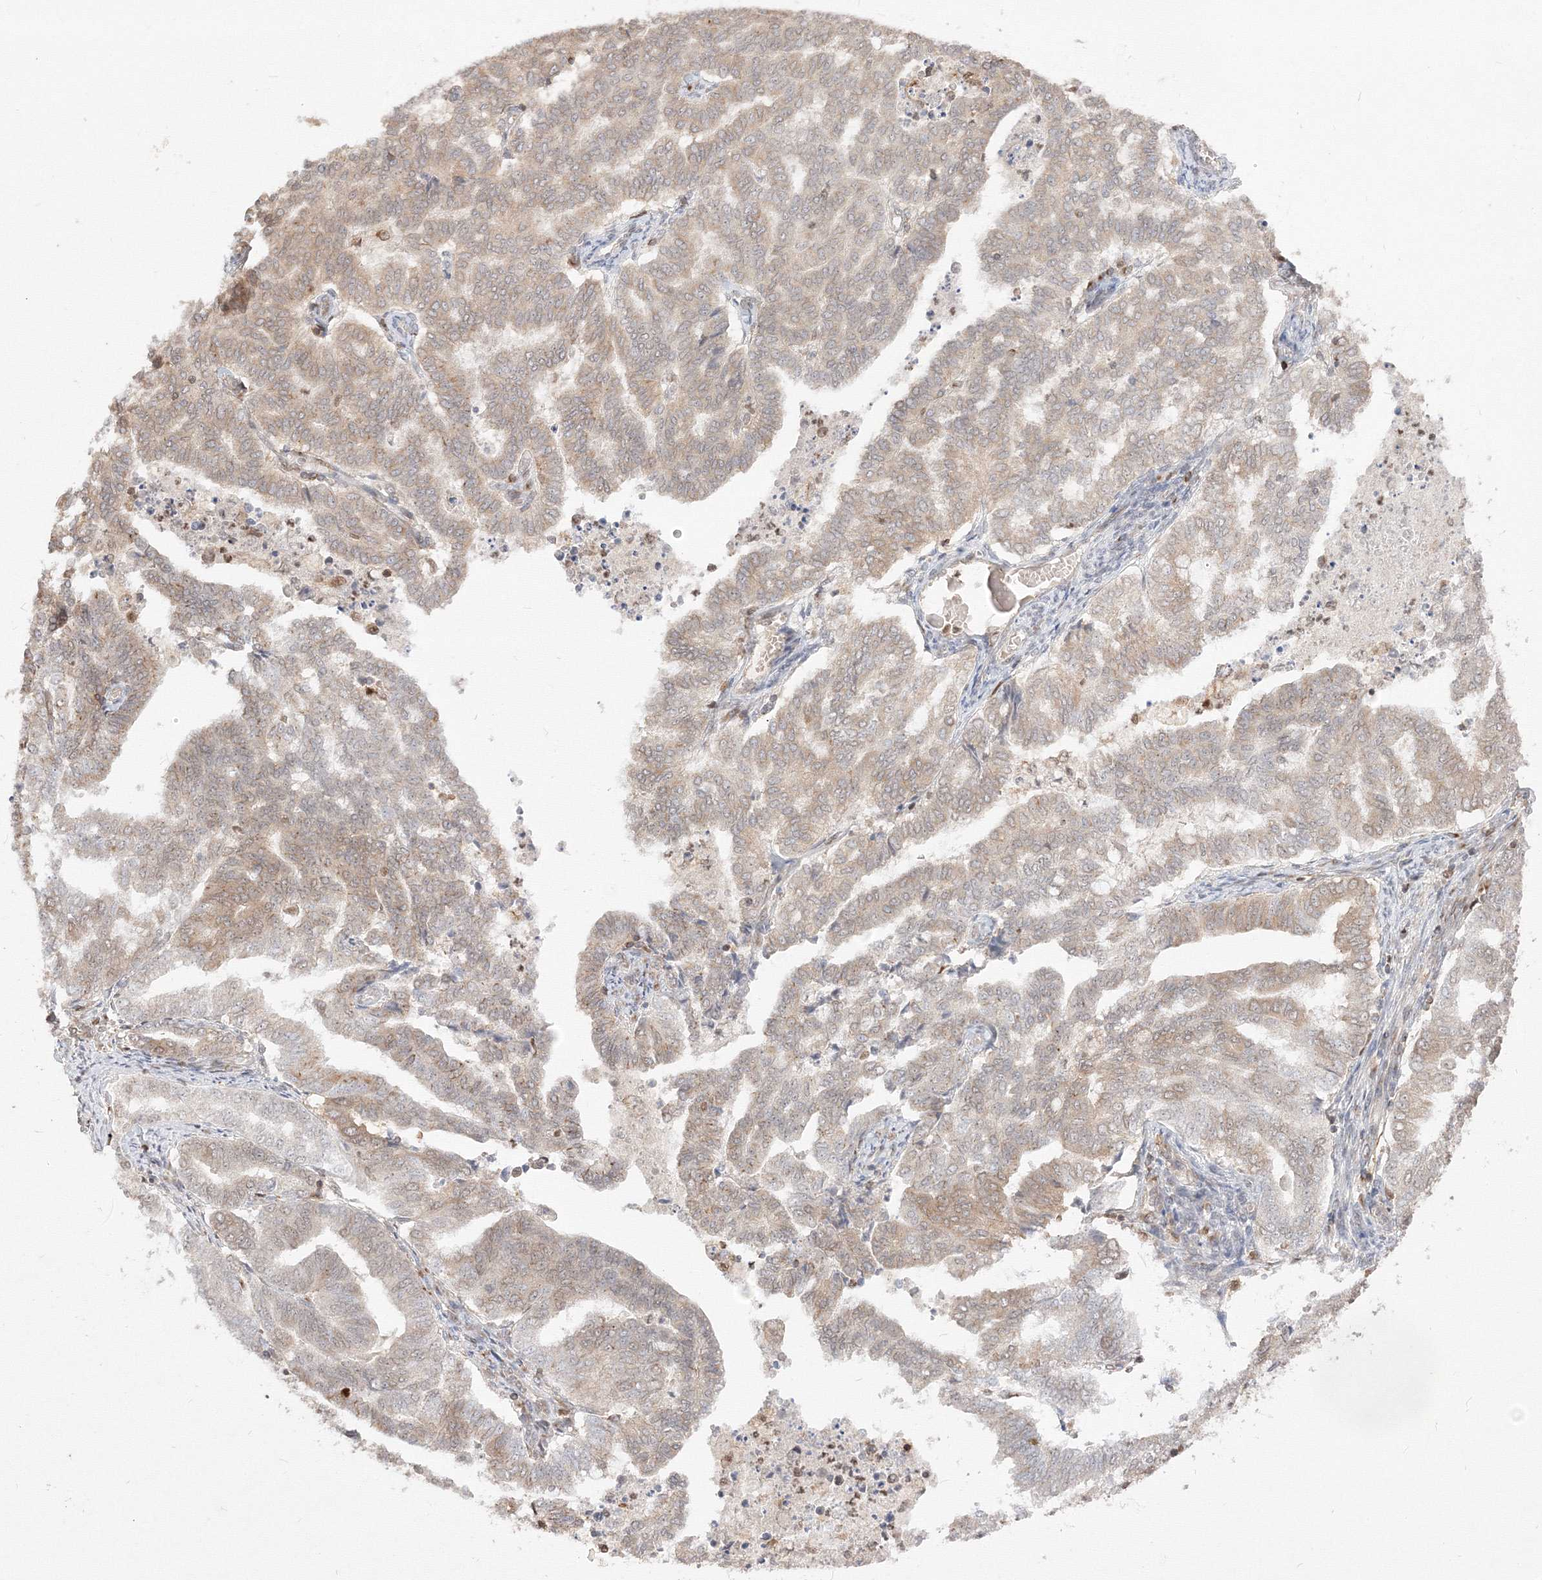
{"staining": {"intensity": "weak", "quantity": "<25%", "location": "cytoplasmic/membranous"}, "tissue": "endometrial cancer", "cell_type": "Tumor cells", "image_type": "cancer", "snomed": [{"axis": "morphology", "description": "Adenocarcinoma, NOS"}, {"axis": "topography", "description": "Endometrium"}], "caption": "The IHC image has no significant positivity in tumor cells of endometrial adenocarcinoma tissue.", "gene": "TMEM50B", "patient": {"sex": "female", "age": 79}}